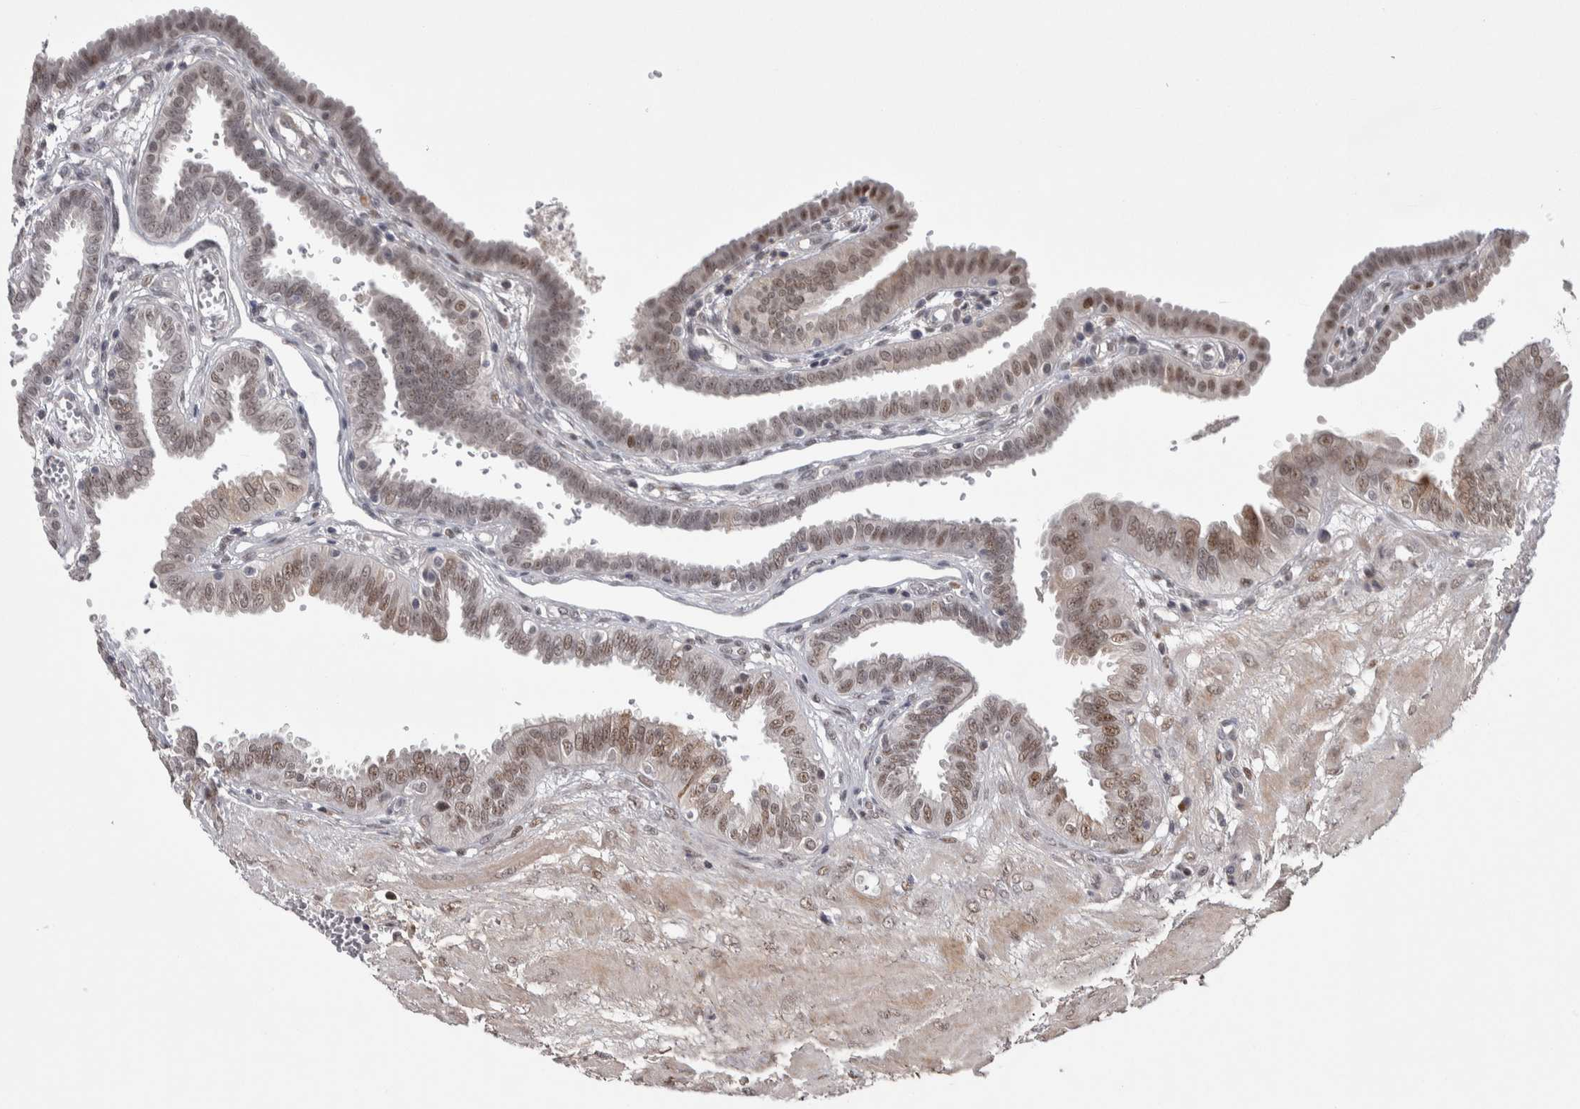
{"staining": {"intensity": "weak", "quantity": "25%-75%", "location": "nuclear"}, "tissue": "fallopian tube", "cell_type": "Glandular cells", "image_type": "normal", "snomed": [{"axis": "morphology", "description": "Normal tissue, NOS"}, {"axis": "topography", "description": "Fallopian tube"}, {"axis": "topography", "description": "Placenta"}], "caption": "Immunohistochemistry (IHC) histopathology image of benign fallopian tube stained for a protein (brown), which shows low levels of weak nuclear expression in about 25%-75% of glandular cells.", "gene": "ASPN", "patient": {"sex": "female", "age": 32}}